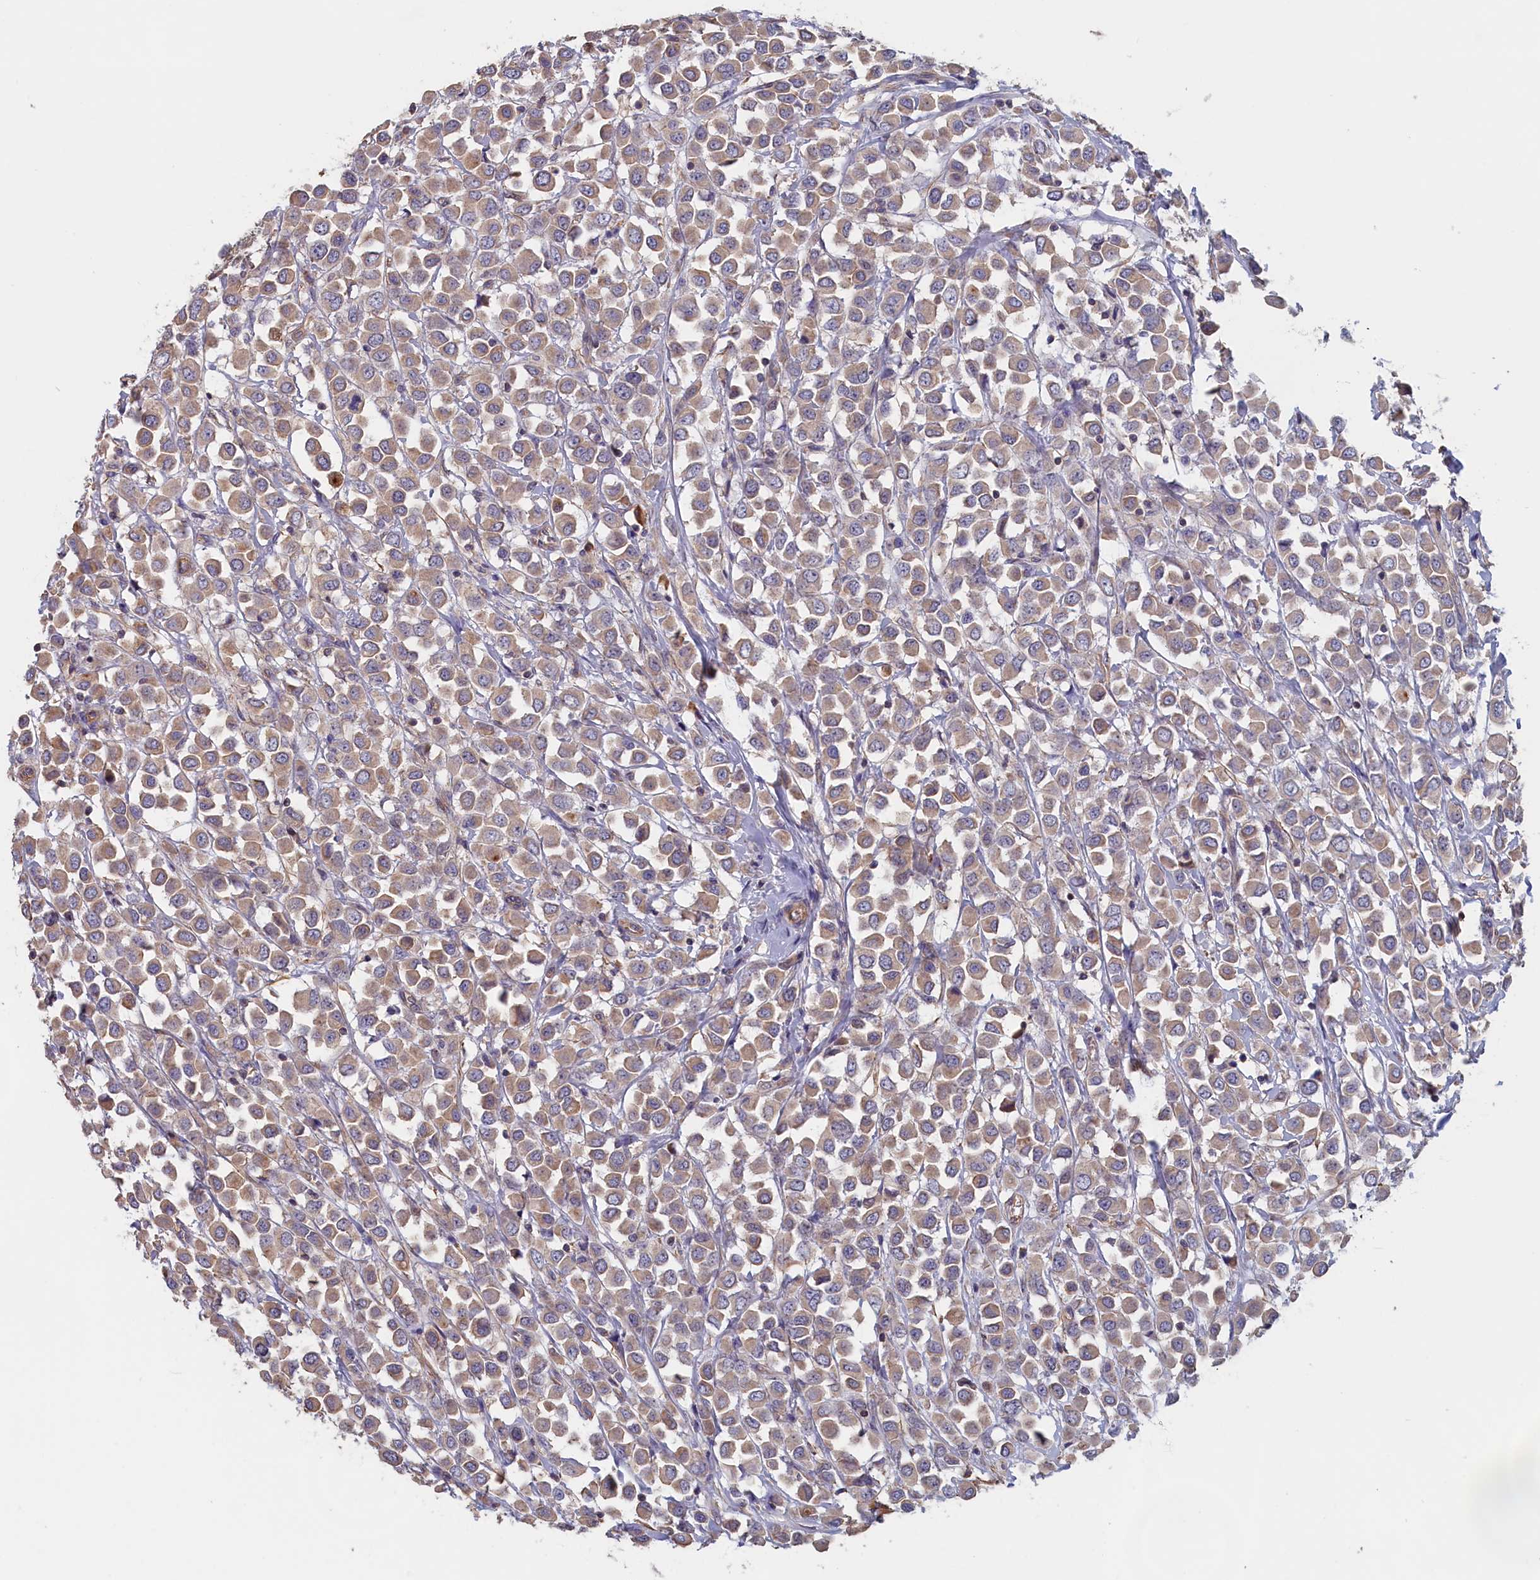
{"staining": {"intensity": "moderate", "quantity": ">75%", "location": "cytoplasmic/membranous"}, "tissue": "breast cancer", "cell_type": "Tumor cells", "image_type": "cancer", "snomed": [{"axis": "morphology", "description": "Duct carcinoma"}, {"axis": "topography", "description": "Breast"}], "caption": "Protein staining by immunohistochemistry (IHC) demonstrates moderate cytoplasmic/membranous expression in about >75% of tumor cells in breast cancer. (Stains: DAB in brown, nuclei in blue, Microscopy: brightfield microscopy at high magnification).", "gene": "ANKRD2", "patient": {"sex": "female", "age": 61}}